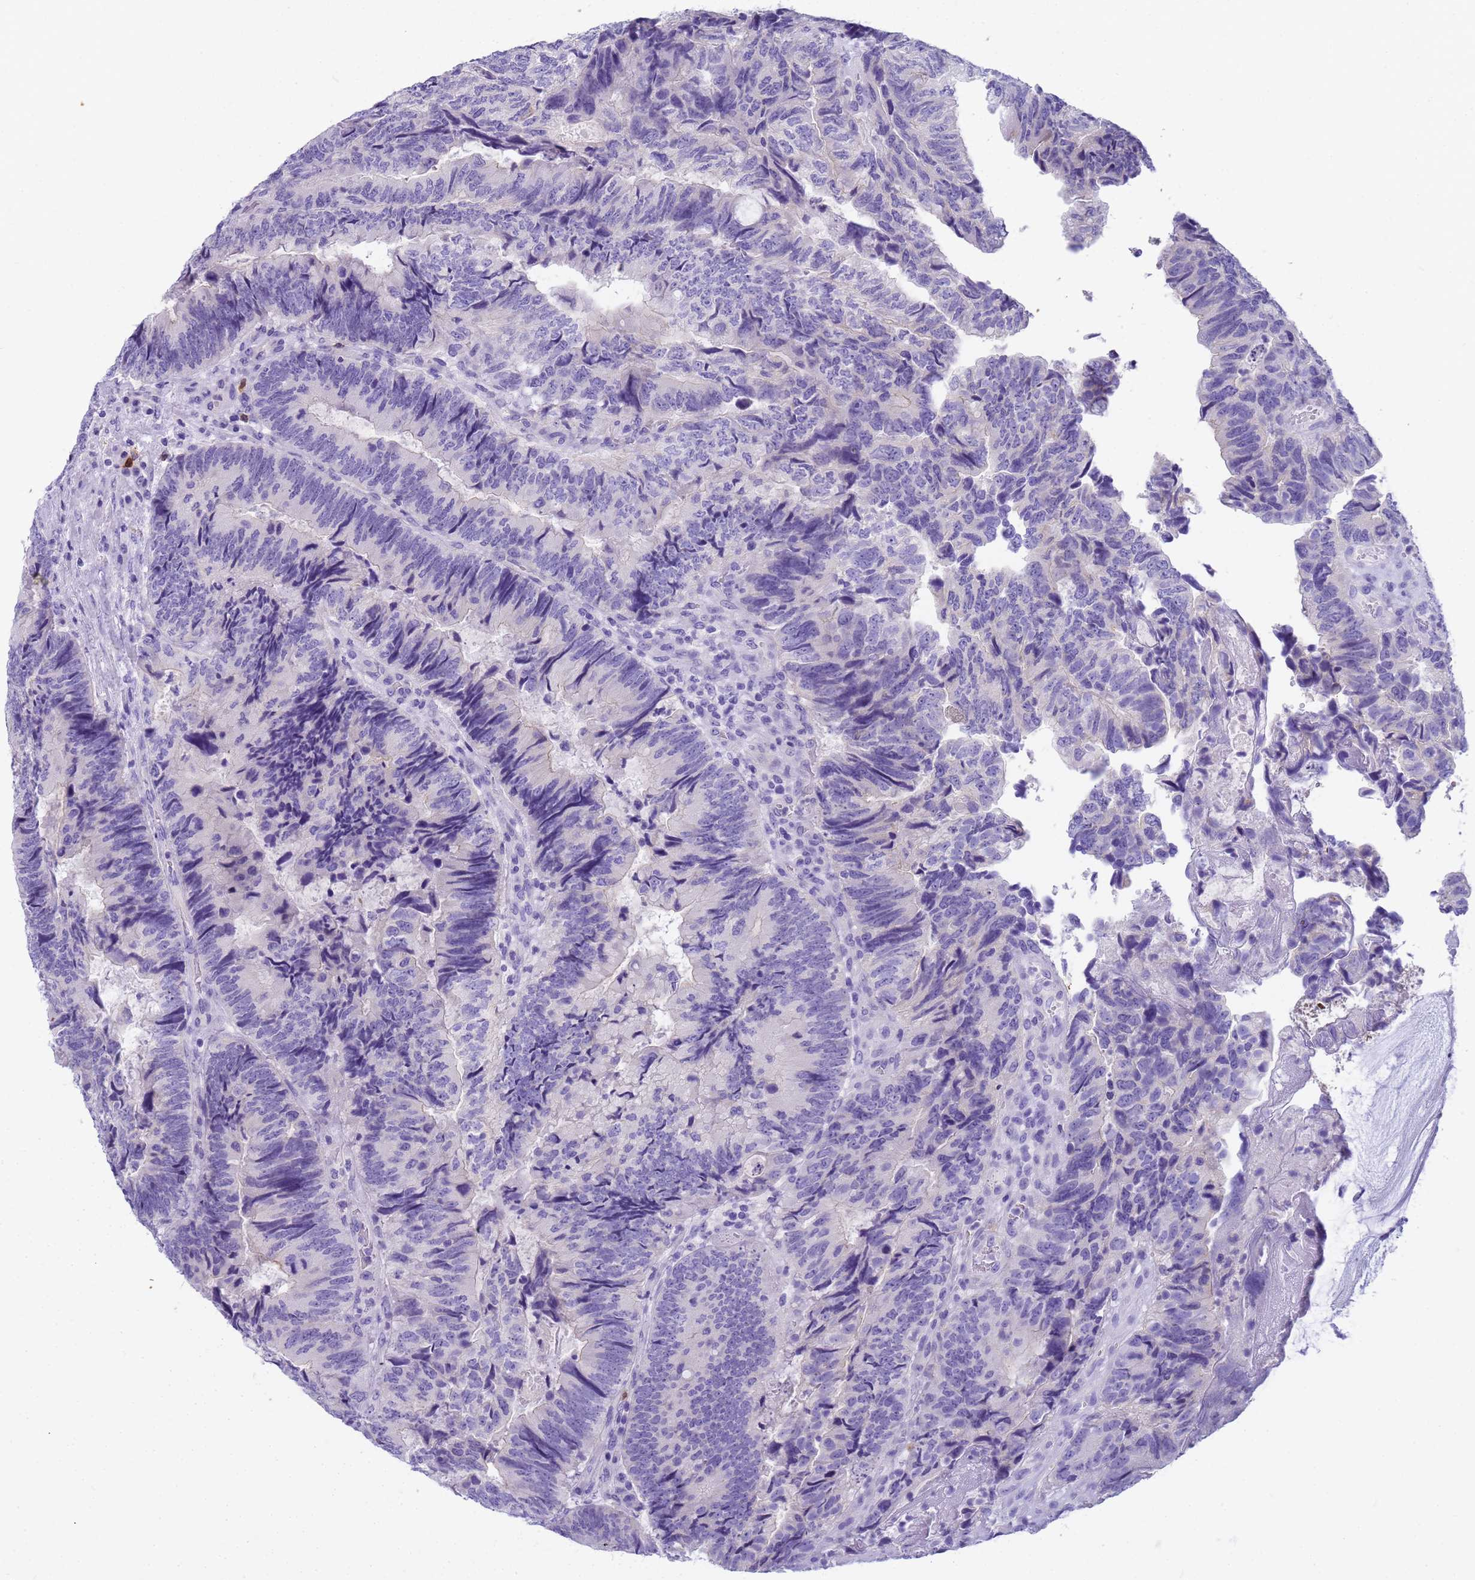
{"staining": {"intensity": "negative", "quantity": "none", "location": "none"}, "tissue": "colorectal cancer", "cell_type": "Tumor cells", "image_type": "cancer", "snomed": [{"axis": "morphology", "description": "Adenocarcinoma, NOS"}, {"axis": "topography", "description": "Colon"}], "caption": "Adenocarcinoma (colorectal) was stained to show a protein in brown. There is no significant positivity in tumor cells.", "gene": "RNASE2", "patient": {"sex": "female", "age": 67}}